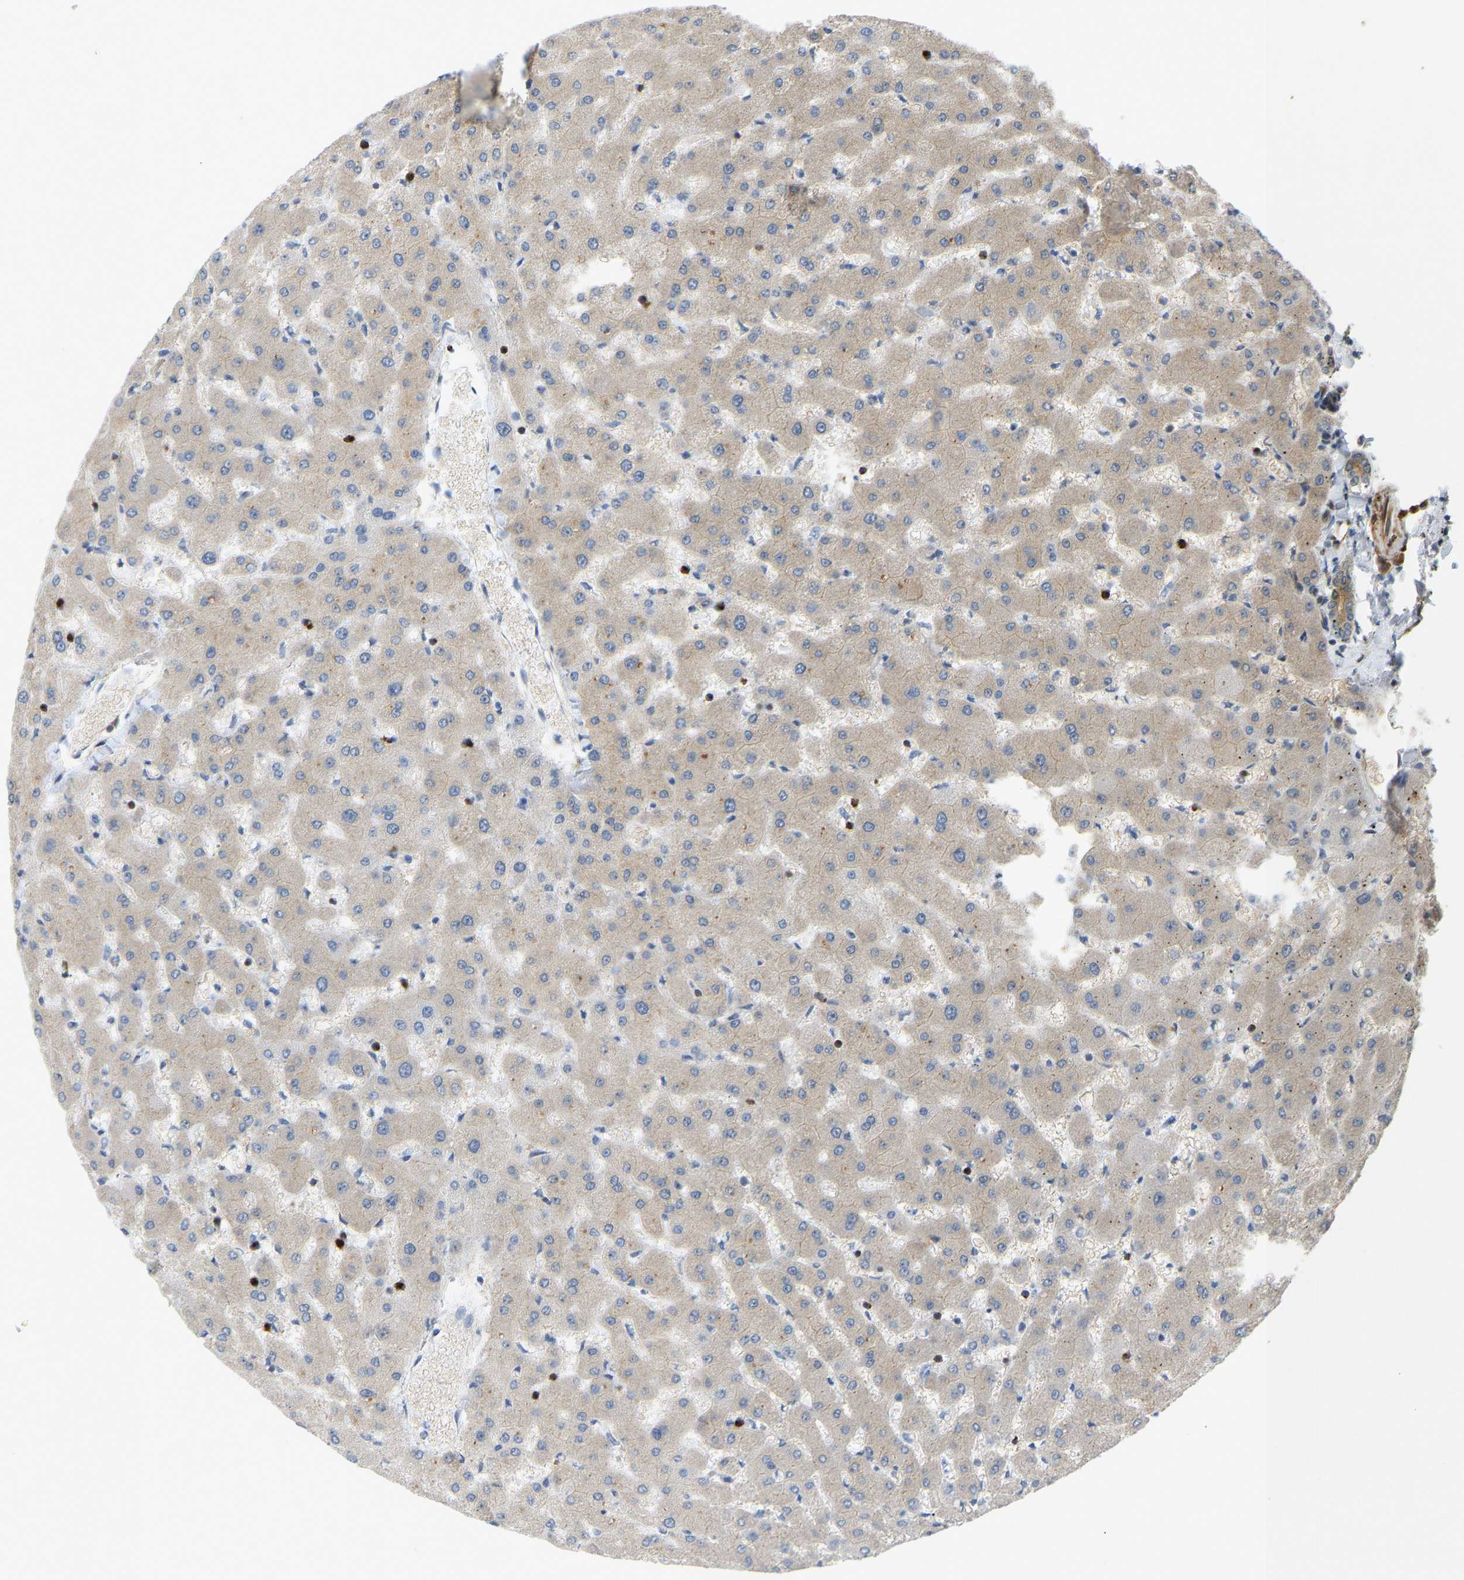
{"staining": {"intensity": "moderate", "quantity": ">75%", "location": "cytoplasmic/membranous"}, "tissue": "liver", "cell_type": "Cholangiocytes", "image_type": "normal", "snomed": [{"axis": "morphology", "description": "Normal tissue, NOS"}, {"axis": "topography", "description": "Liver"}], "caption": "The immunohistochemical stain shows moderate cytoplasmic/membranous staining in cholangiocytes of unremarkable liver.", "gene": "KIAA1671", "patient": {"sex": "female", "age": 63}}